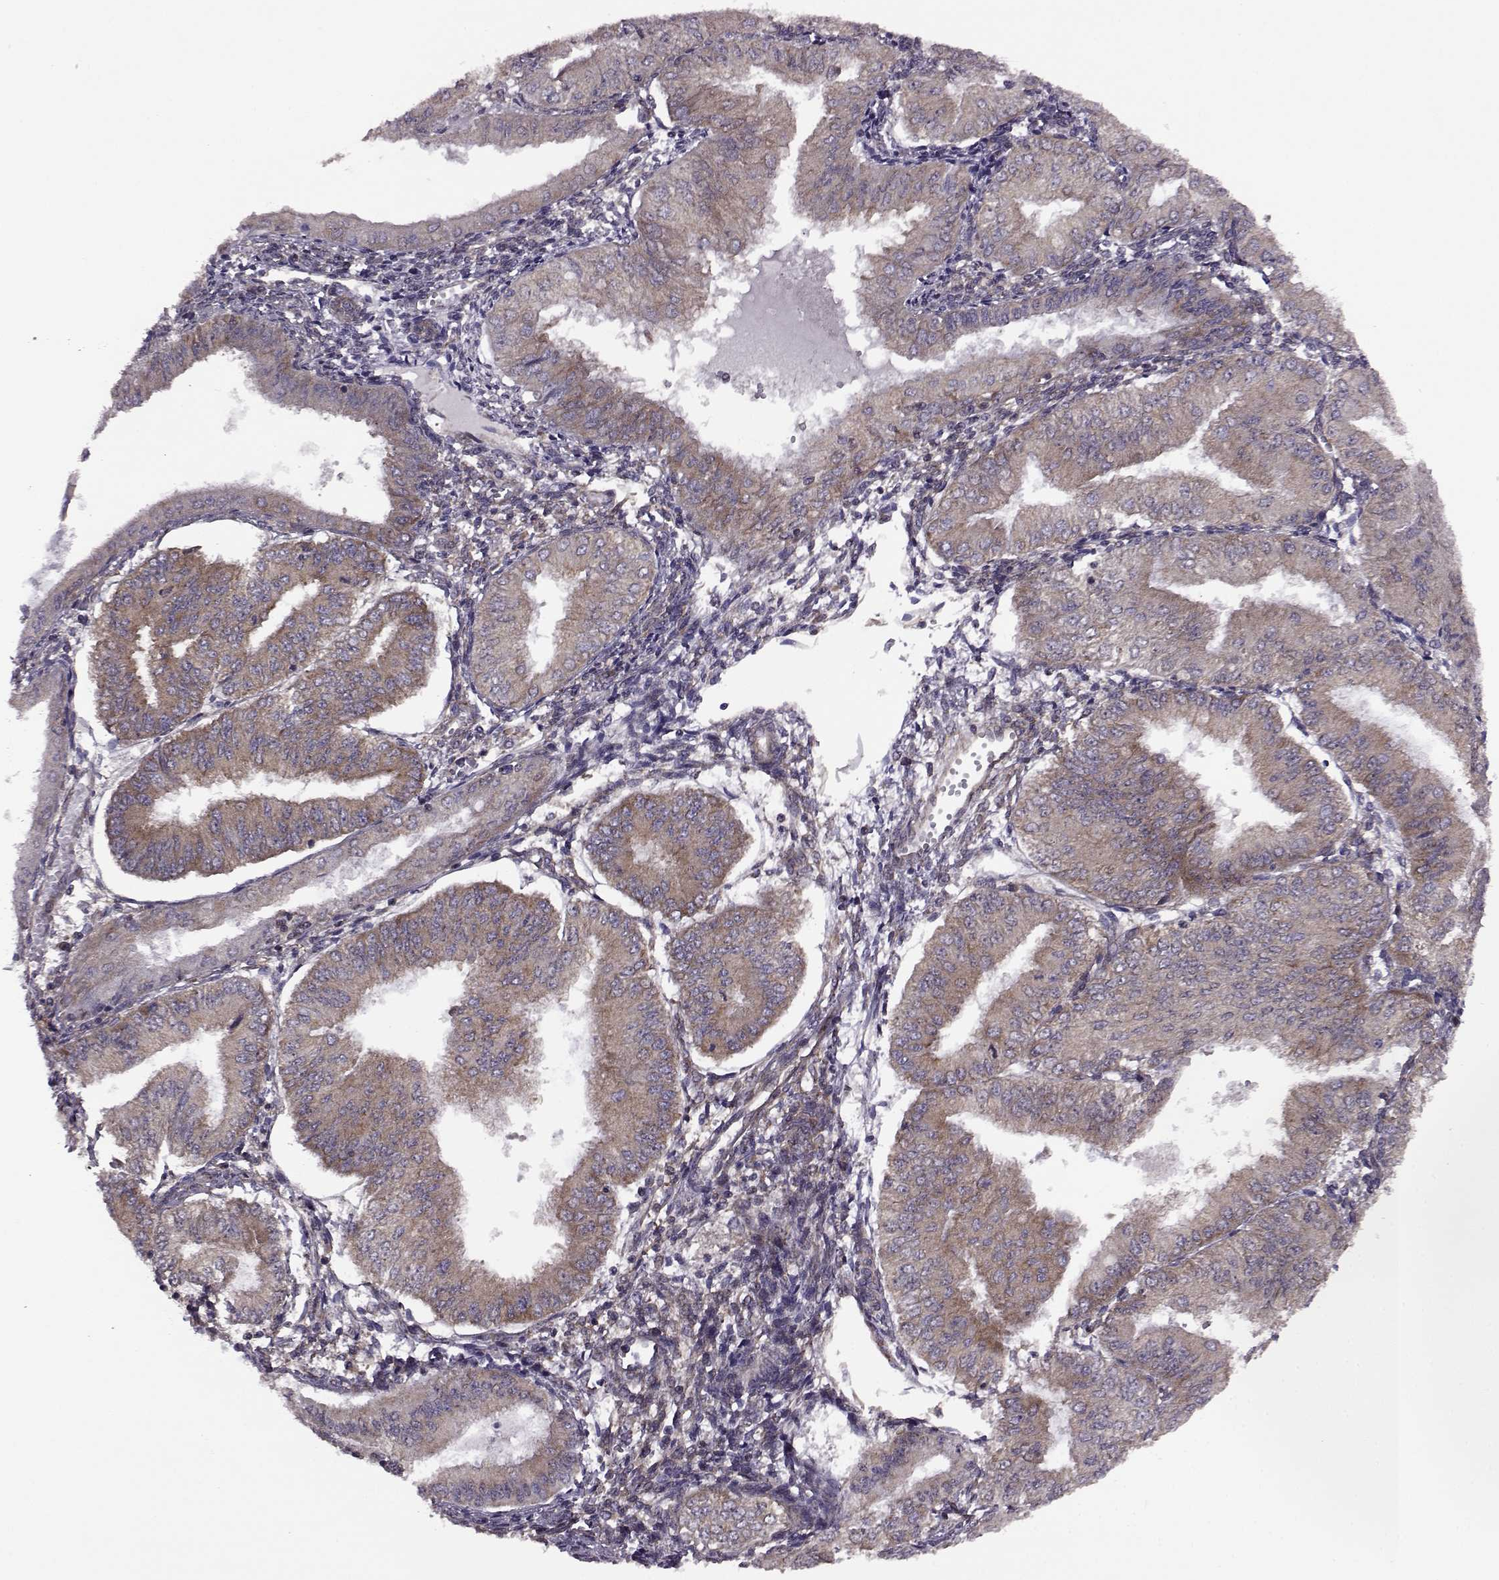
{"staining": {"intensity": "moderate", "quantity": "25%-75%", "location": "cytoplasmic/membranous"}, "tissue": "endometrial cancer", "cell_type": "Tumor cells", "image_type": "cancer", "snomed": [{"axis": "morphology", "description": "Adenocarcinoma, NOS"}, {"axis": "topography", "description": "Endometrium"}], "caption": "Immunohistochemical staining of human endometrial cancer (adenocarcinoma) demonstrates moderate cytoplasmic/membranous protein positivity in about 25%-75% of tumor cells.", "gene": "URI1", "patient": {"sex": "female", "age": 53}}